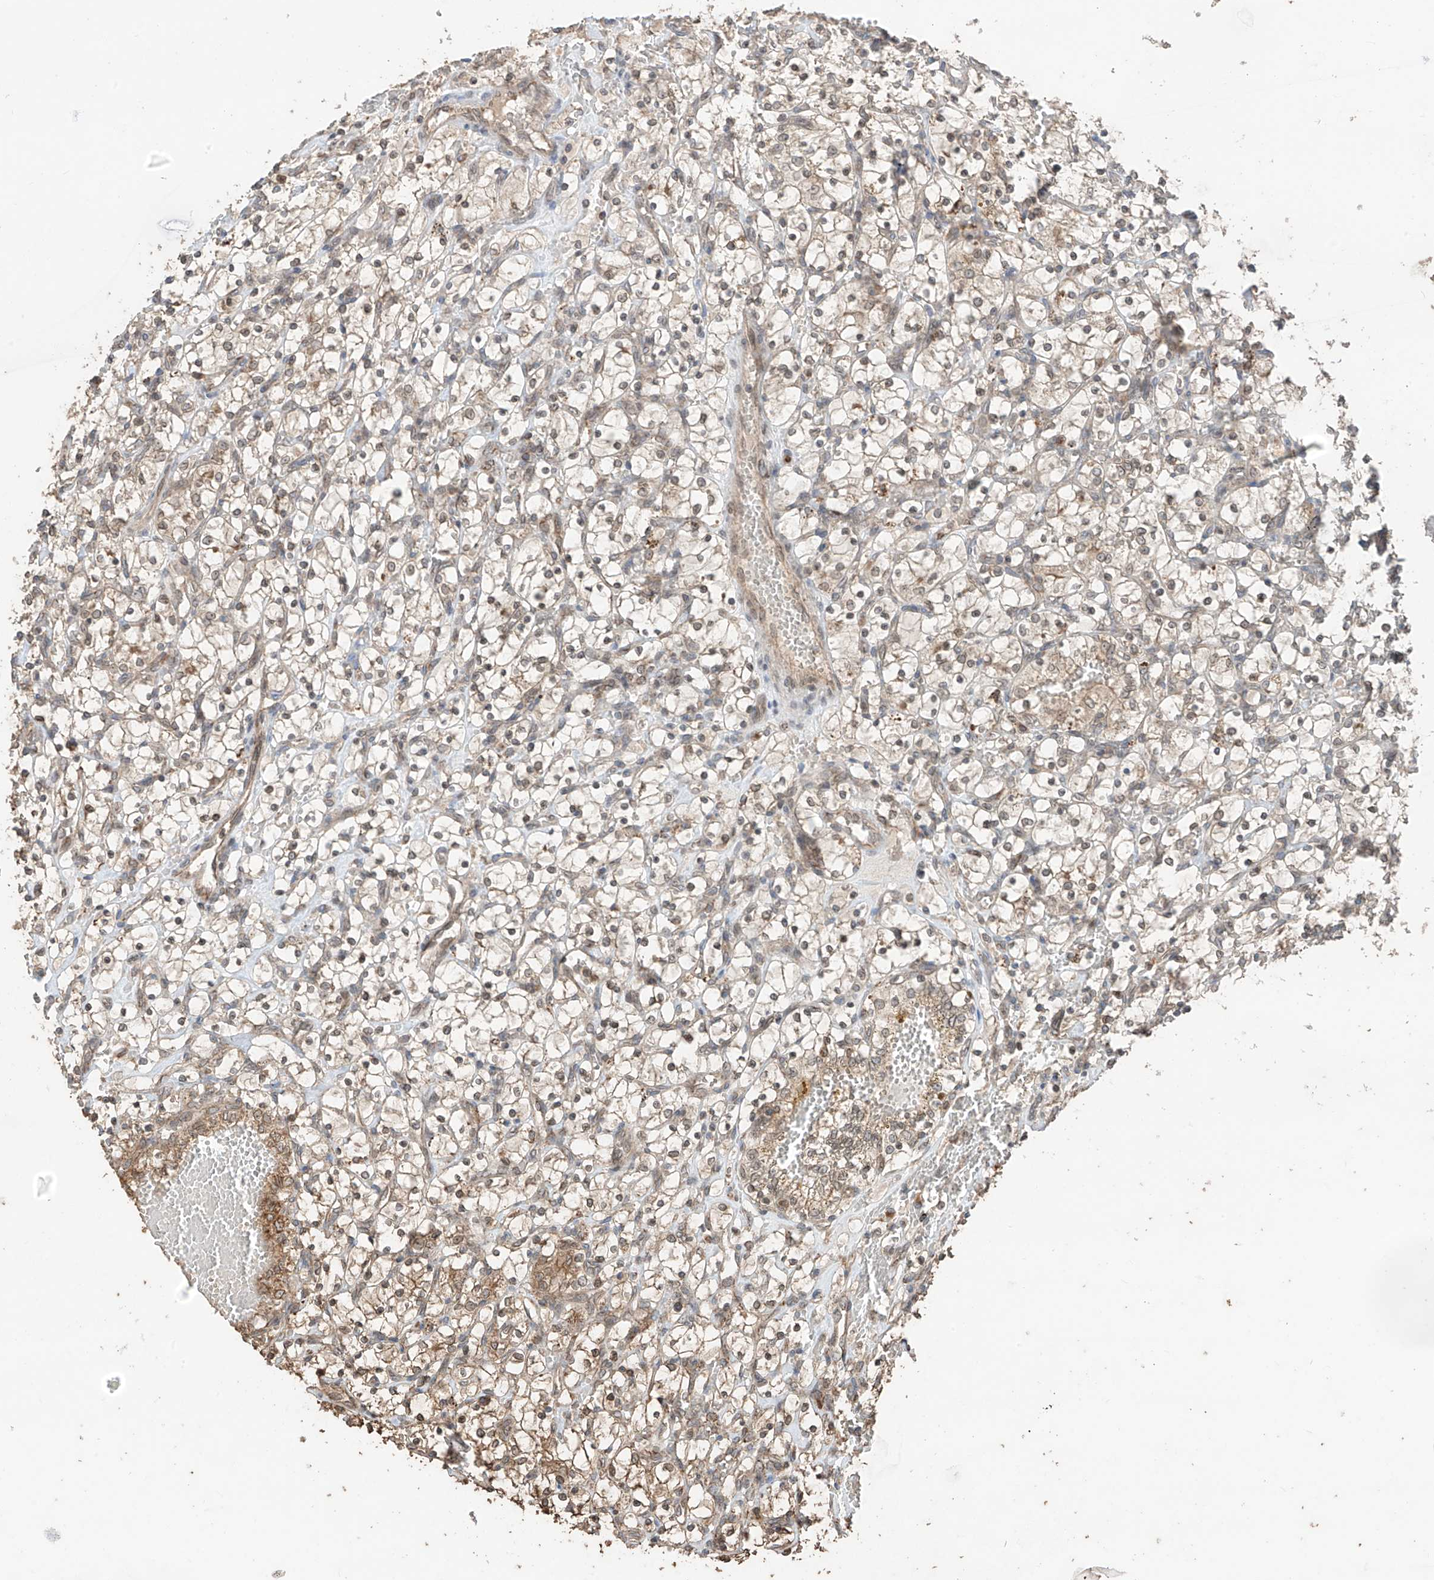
{"staining": {"intensity": "weak", "quantity": "25%-75%", "location": "cytoplasmic/membranous,nuclear"}, "tissue": "renal cancer", "cell_type": "Tumor cells", "image_type": "cancer", "snomed": [{"axis": "morphology", "description": "Adenocarcinoma, NOS"}, {"axis": "topography", "description": "Kidney"}], "caption": "Human renal adenocarcinoma stained with a brown dye displays weak cytoplasmic/membranous and nuclear positive expression in approximately 25%-75% of tumor cells.", "gene": "AHCTF1", "patient": {"sex": "female", "age": 69}}